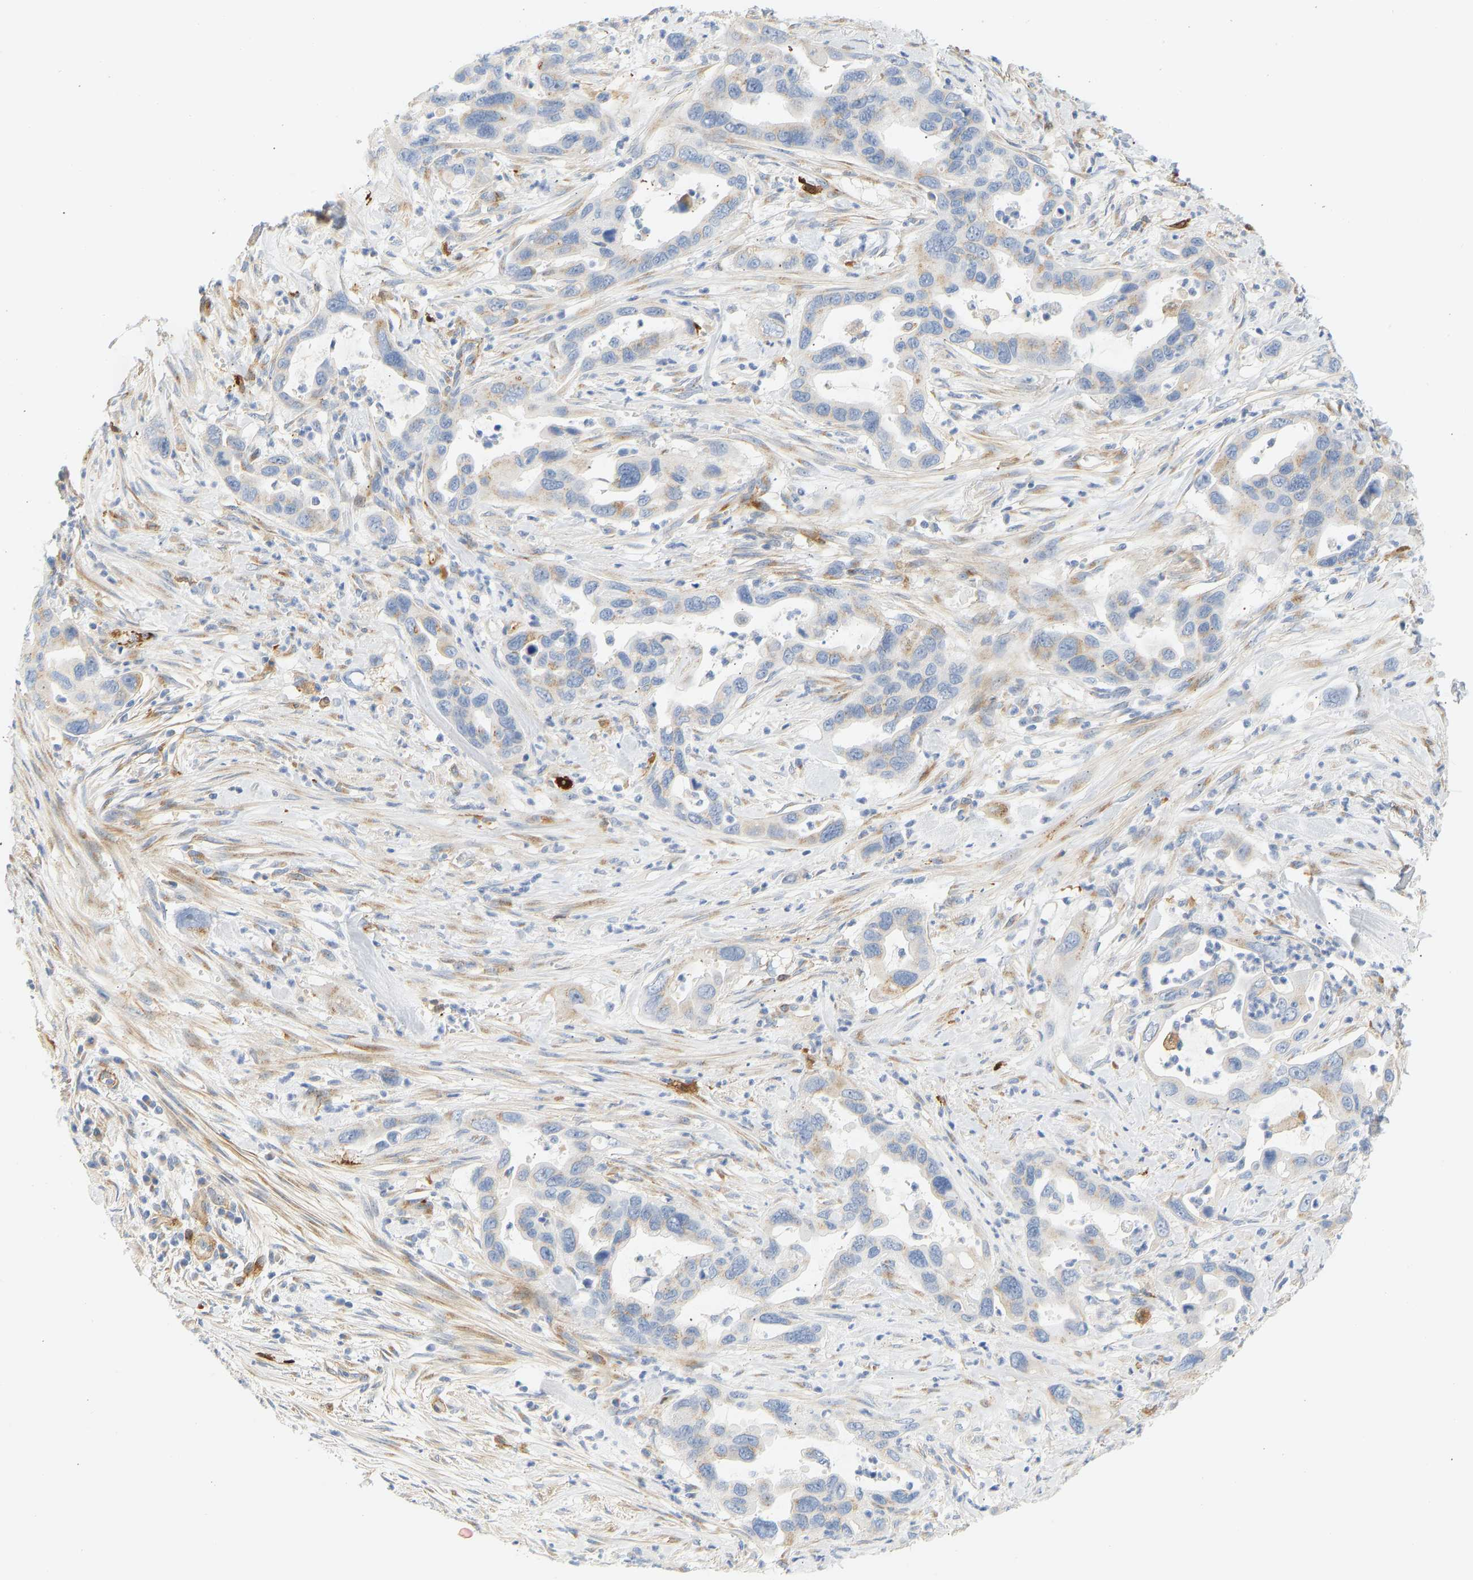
{"staining": {"intensity": "weak", "quantity": "25%-75%", "location": "cytoplasmic/membranous"}, "tissue": "pancreatic cancer", "cell_type": "Tumor cells", "image_type": "cancer", "snomed": [{"axis": "morphology", "description": "Adenocarcinoma, NOS"}, {"axis": "topography", "description": "Pancreas"}], "caption": "Immunohistochemical staining of human pancreatic cancer (adenocarcinoma) exhibits low levels of weak cytoplasmic/membranous protein positivity in about 25%-75% of tumor cells.", "gene": "SLC30A7", "patient": {"sex": "female", "age": 70}}